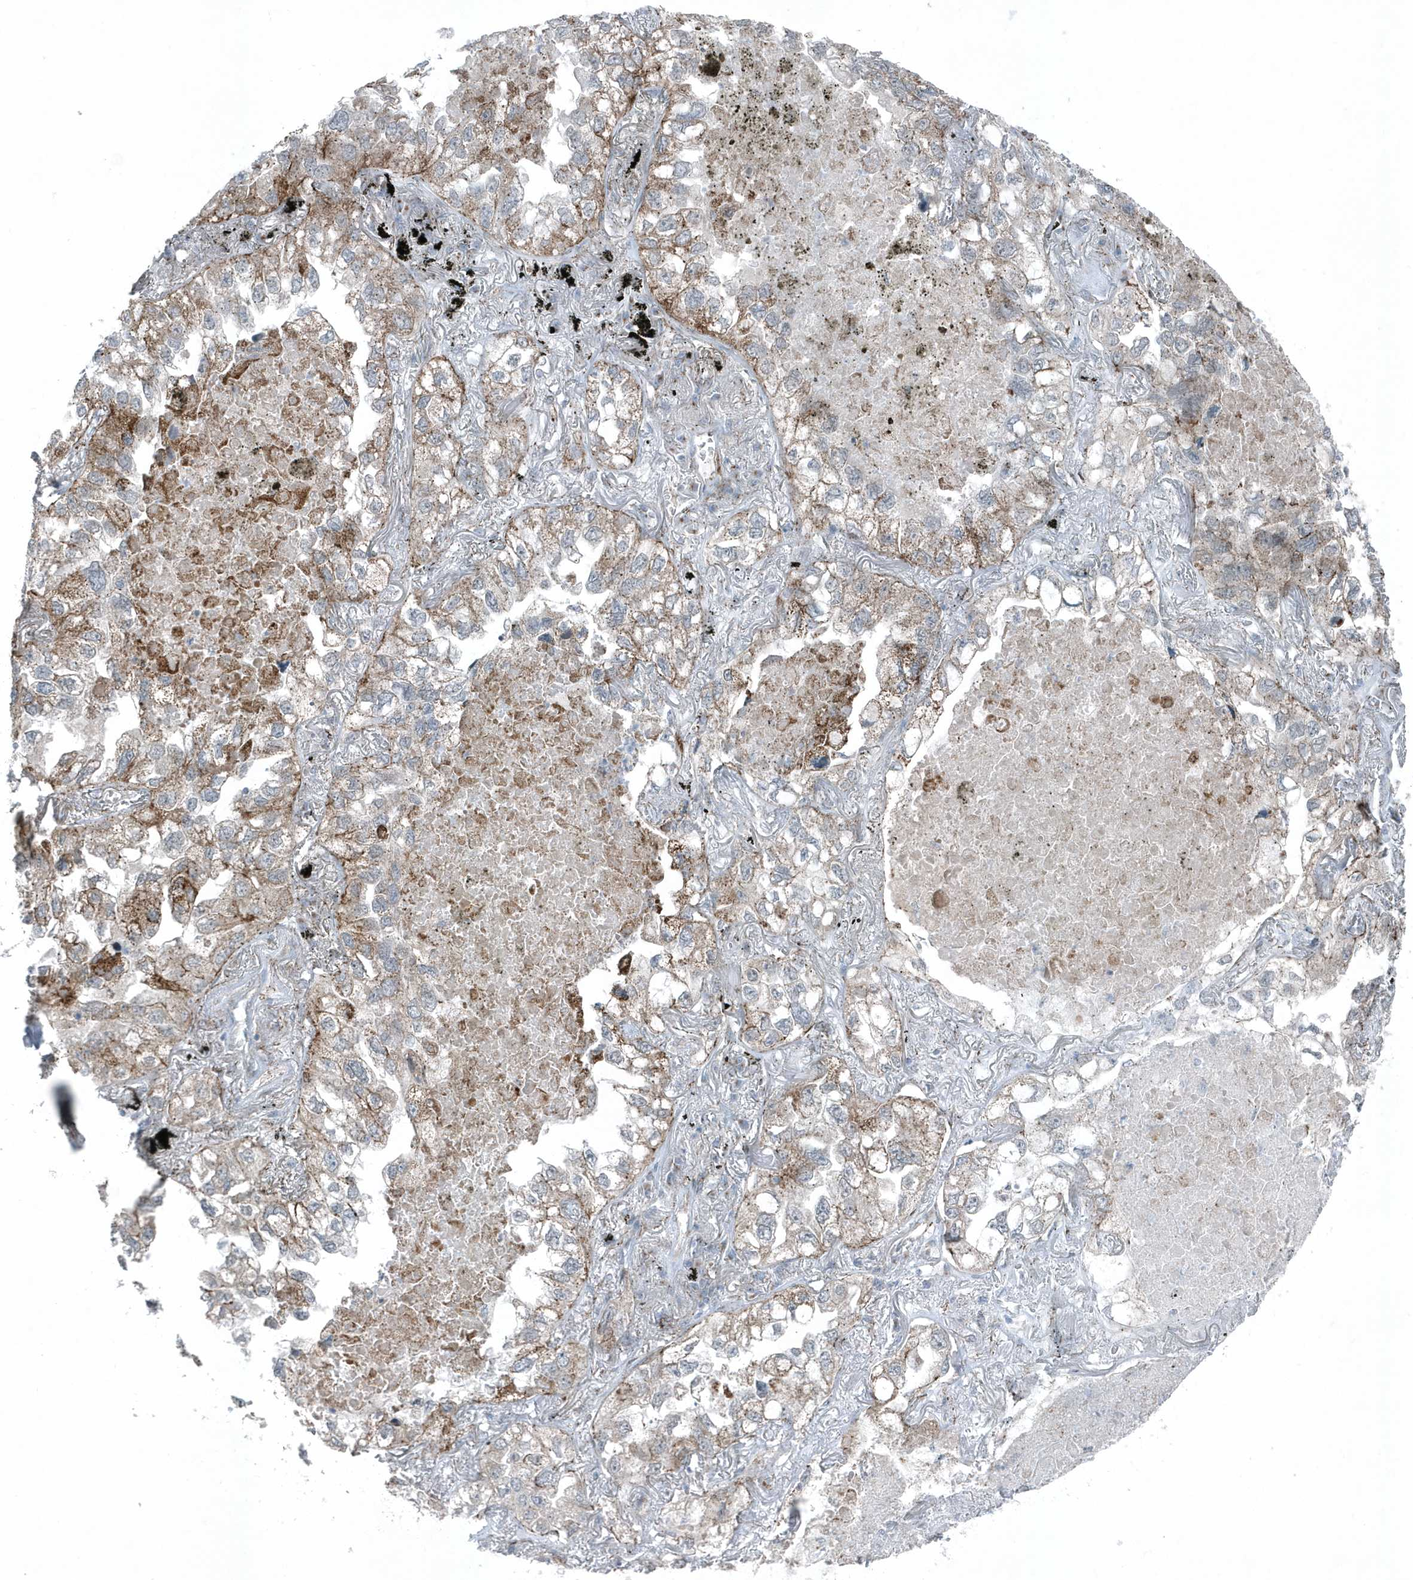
{"staining": {"intensity": "moderate", "quantity": "<25%", "location": "cytoplasmic/membranous"}, "tissue": "lung cancer", "cell_type": "Tumor cells", "image_type": "cancer", "snomed": [{"axis": "morphology", "description": "Adenocarcinoma, NOS"}, {"axis": "topography", "description": "Lung"}], "caption": "Tumor cells display low levels of moderate cytoplasmic/membranous positivity in about <25% of cells in human lung cancer (adenocarcinoma). The protein of interest is shown in brown color, while the nuclei are stained blue.", "gene": "GCC2", "patient": {"sex": "male", "age": 65}}